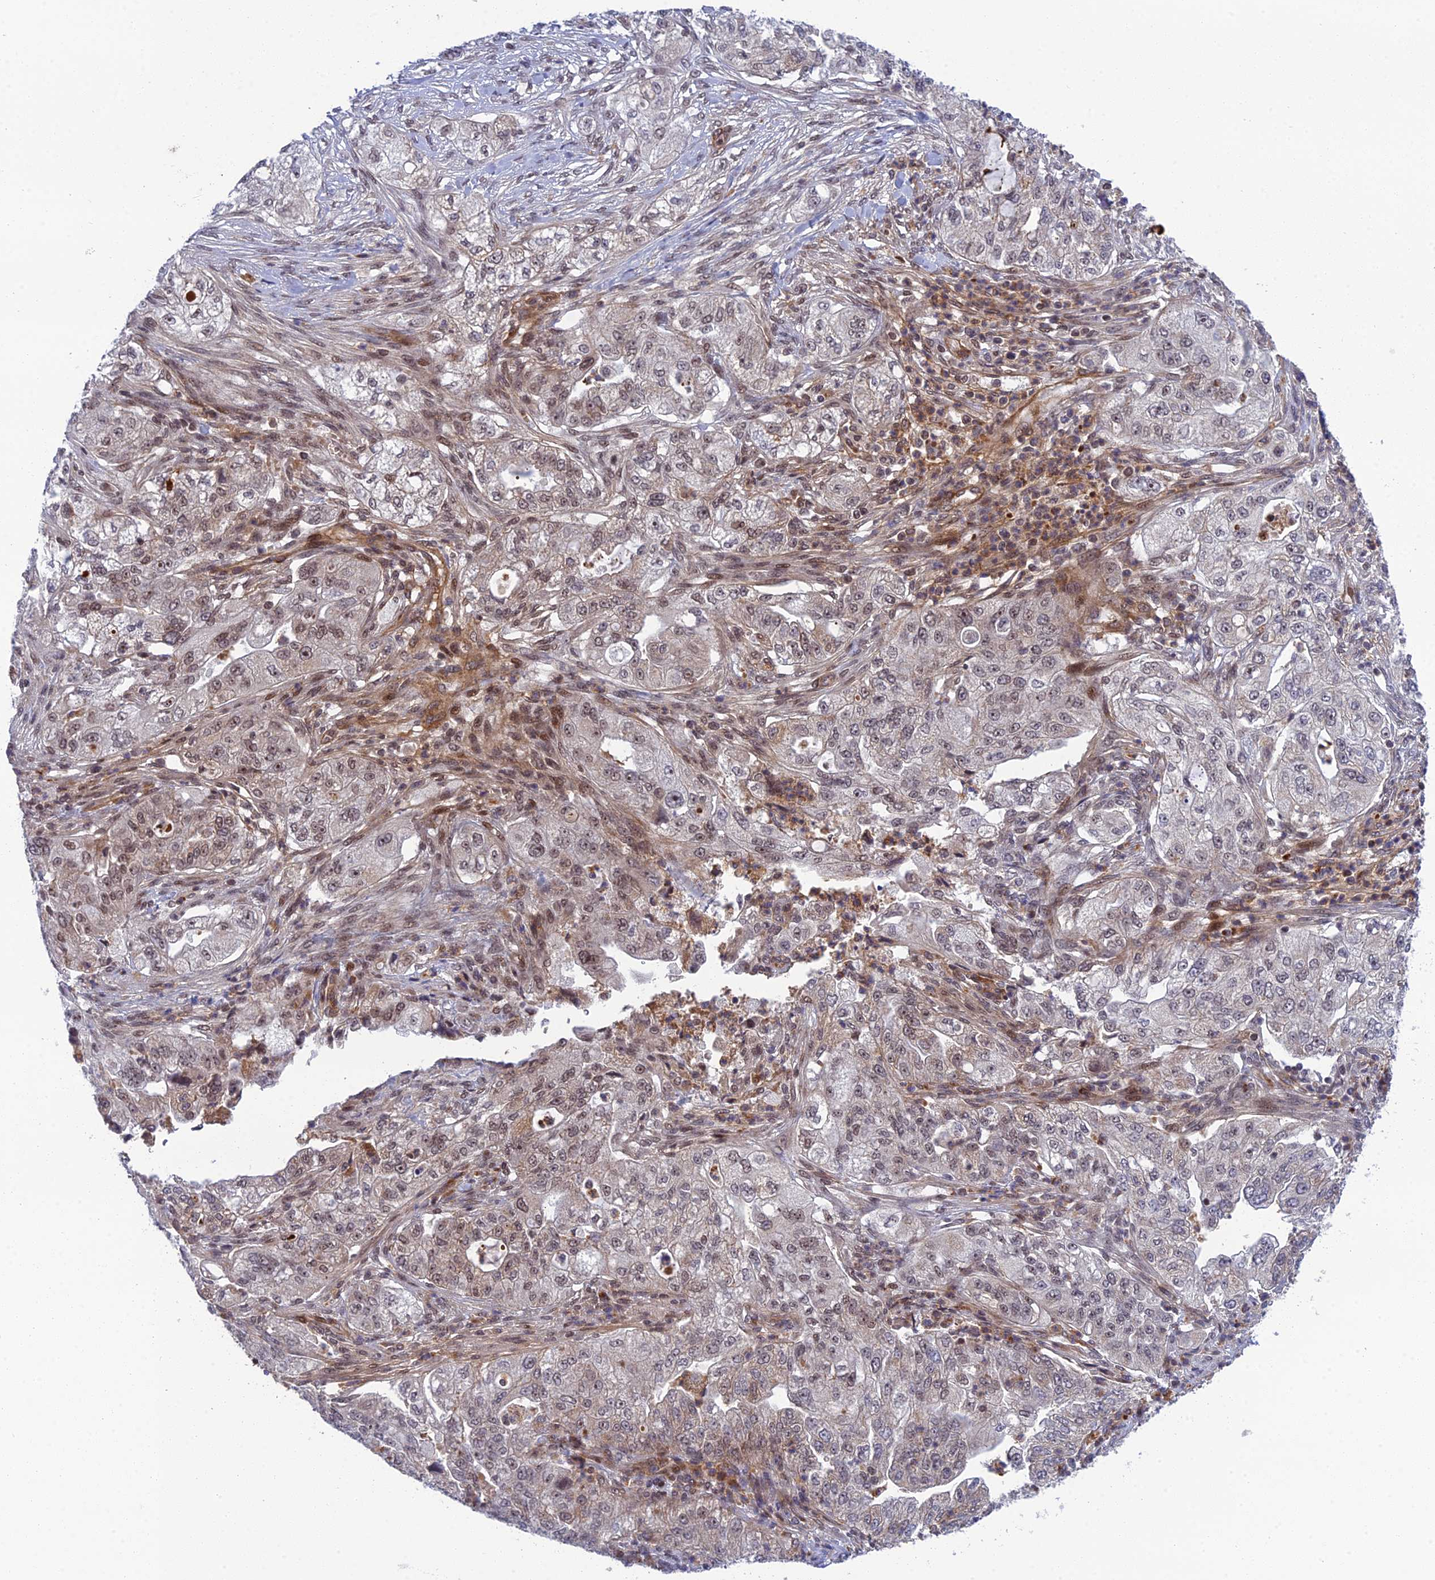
{"staining": {"intensity": "weak", "quantity": "25%-75%", "location": "nuclear"}, "tissue": "pancreatic cancer", "cell_type": "Tumor cells", "image_type": "cancer", "snomed": [{"axis": "morphology", "description": "Adenocarcinoma, NOS"}, {"axis": "topography", "description": "Pancreas"}], "caption": "High-magnification brightfield microscopy of pancreatic cancer stained with DAB (3,3'-diaminobenzidine) (brown) and counterstained with hematoxylin (blue). tumor cells exhibit weak nuclear positivity is appreciated in approximately25%-75% of cells. The staining is performed using DAB brown chromogen to label protein expression. The nuclei are counter-stained blue using hematoxylin.", "gene": "REXO1", "patient": {"sex": "female", "age": 78}}